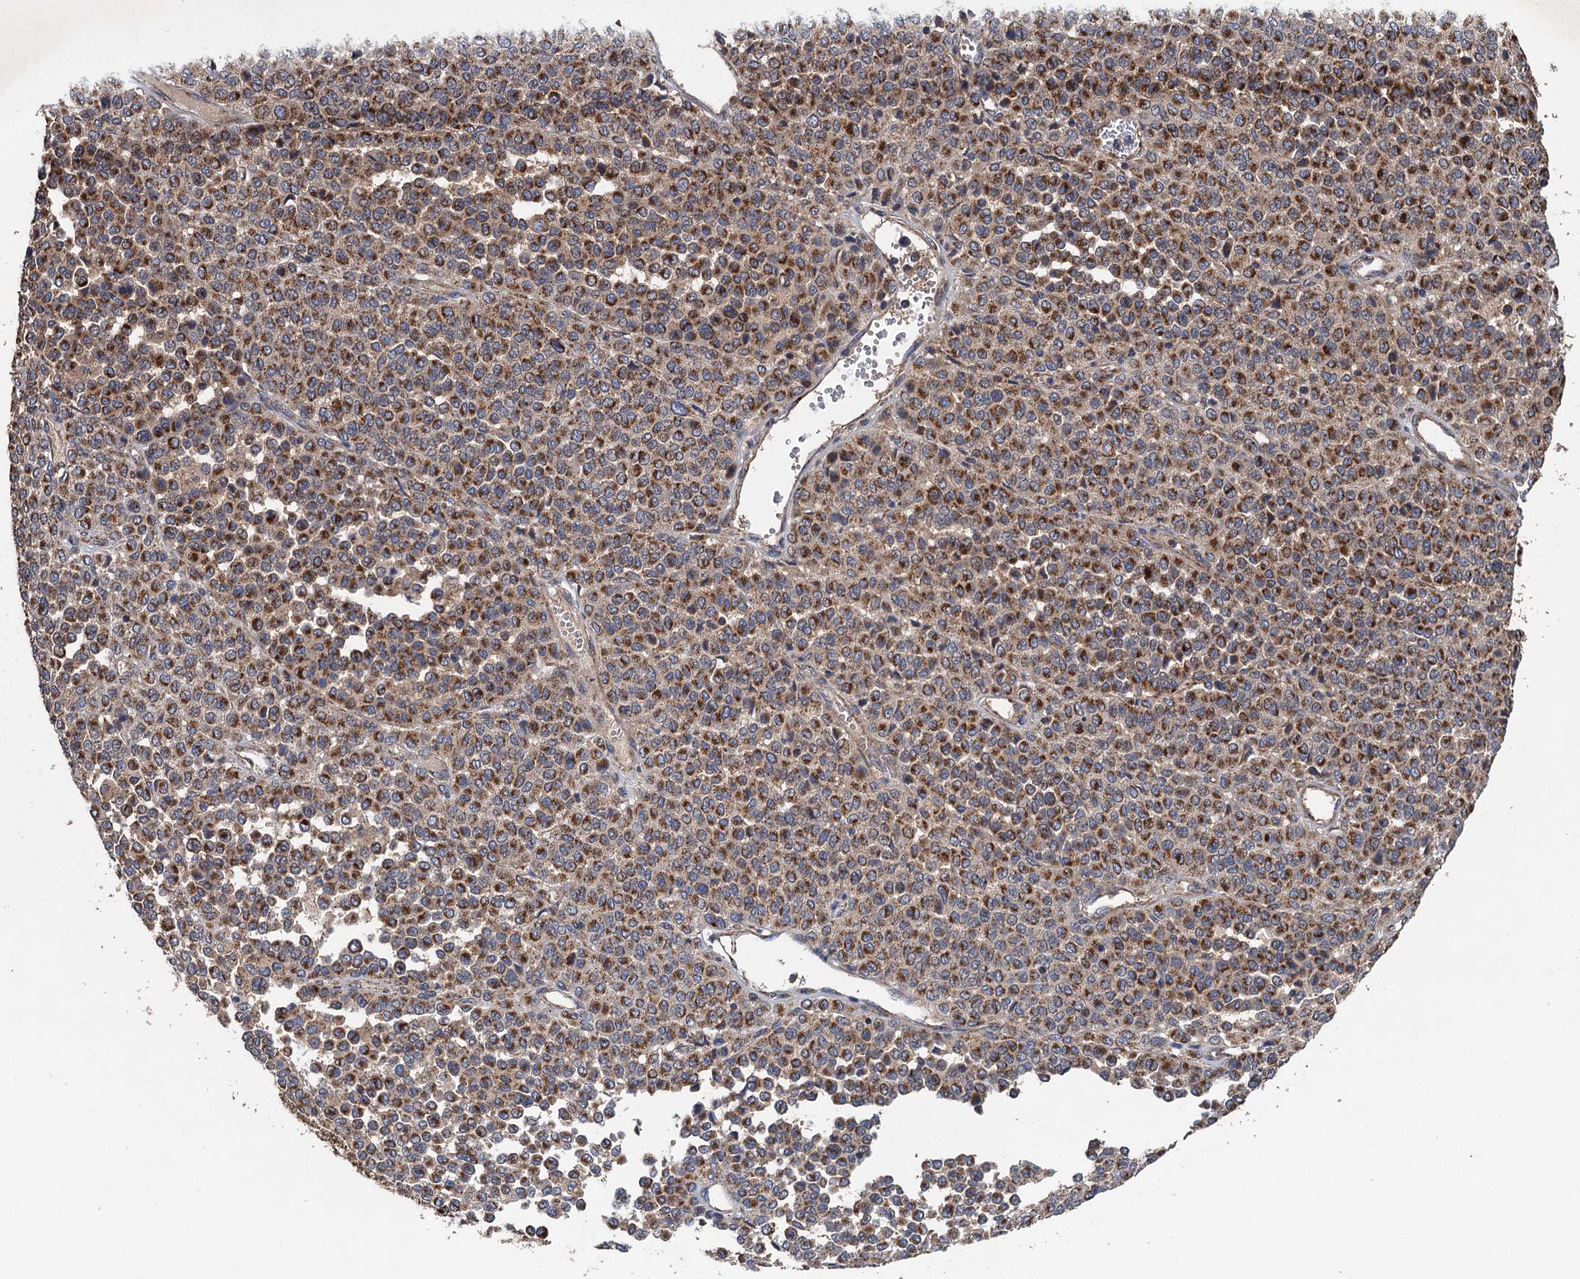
{"staining": {"intensity": "strong", "quantity": ">75%", "location": "cytoplasmic/membranous"}, "tissue": "melanoma", "cell_type": "Tumor cells", "image_type": "cancer", "snomed": [{"axis": "morphology", "description": "Malignant melanoma, Metastatic site"}, {"axis": "topography", "description": "Pancreas"}], "caption": "The immunohistochemical stain highlights strong cytoplasmic/membranous staining in tumor cells of melanoma tissue. (Brightfield microscopy of DAB IHC at high magnification).", "gene": "BCS1L", "patient": {"sex": "female", "age": 30}}